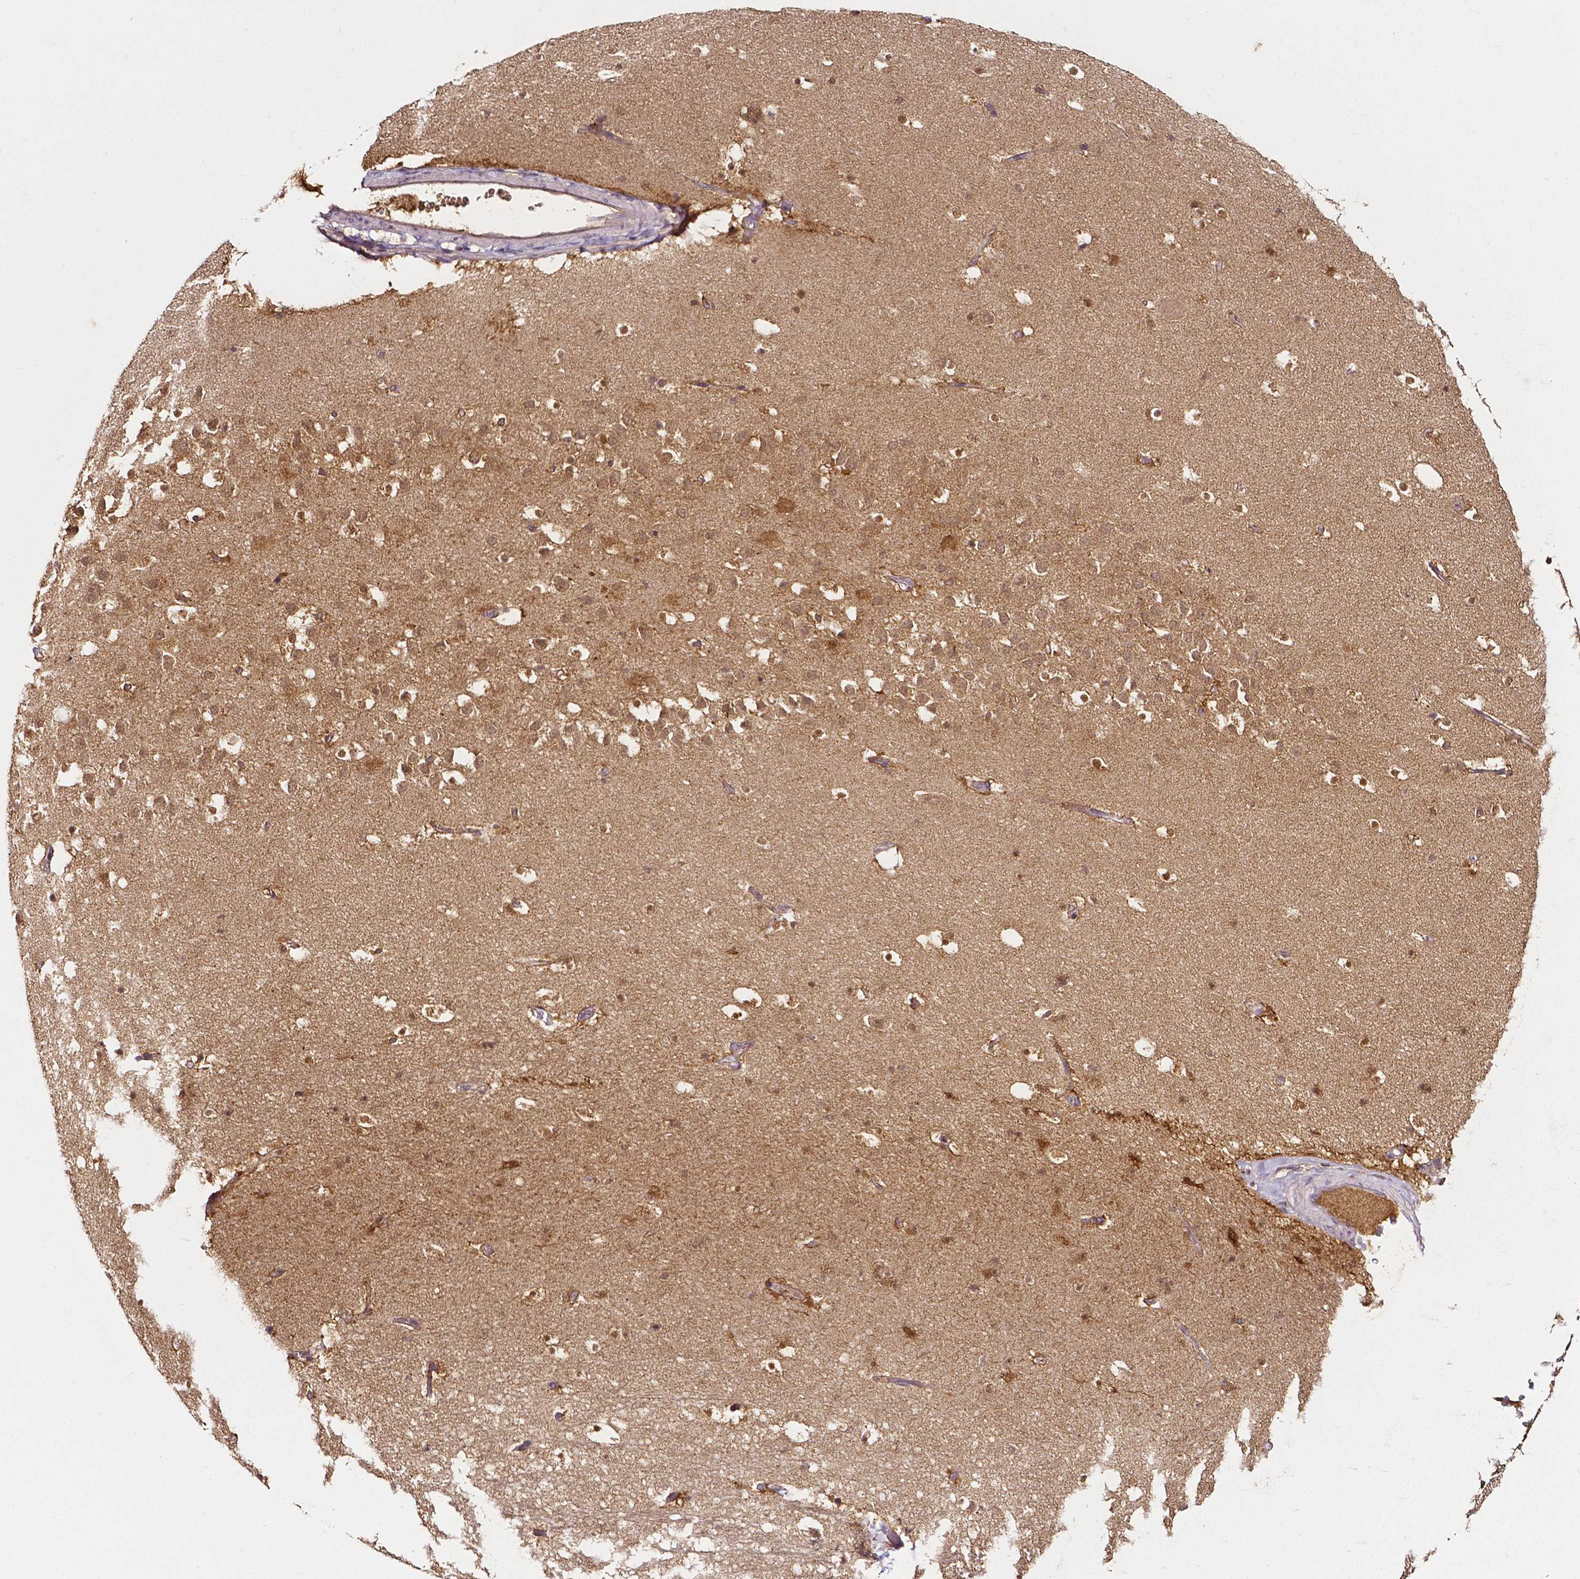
{"staining": {"intensity": "moderate", "quantity": ">75%", "location": "cytoplasmic/membranous,nuclear"}, "tissue": "hippocampus", "cell_type": "Glial cells", "image_type": "normal", "snomed": [{"axis": "morphology", "description": "Normal tissue, NOS"}, {"axis": "topography", "description": "Hippocampus"}], "caption": "Glial cells exhibit medium levels of moderate cytoplasmic/membranous,nuclear positivity in approximately >75% of cells in normal human hippocampus.", "gene": "PSAT1", "patient": {"sex": "male", "age": 26}}